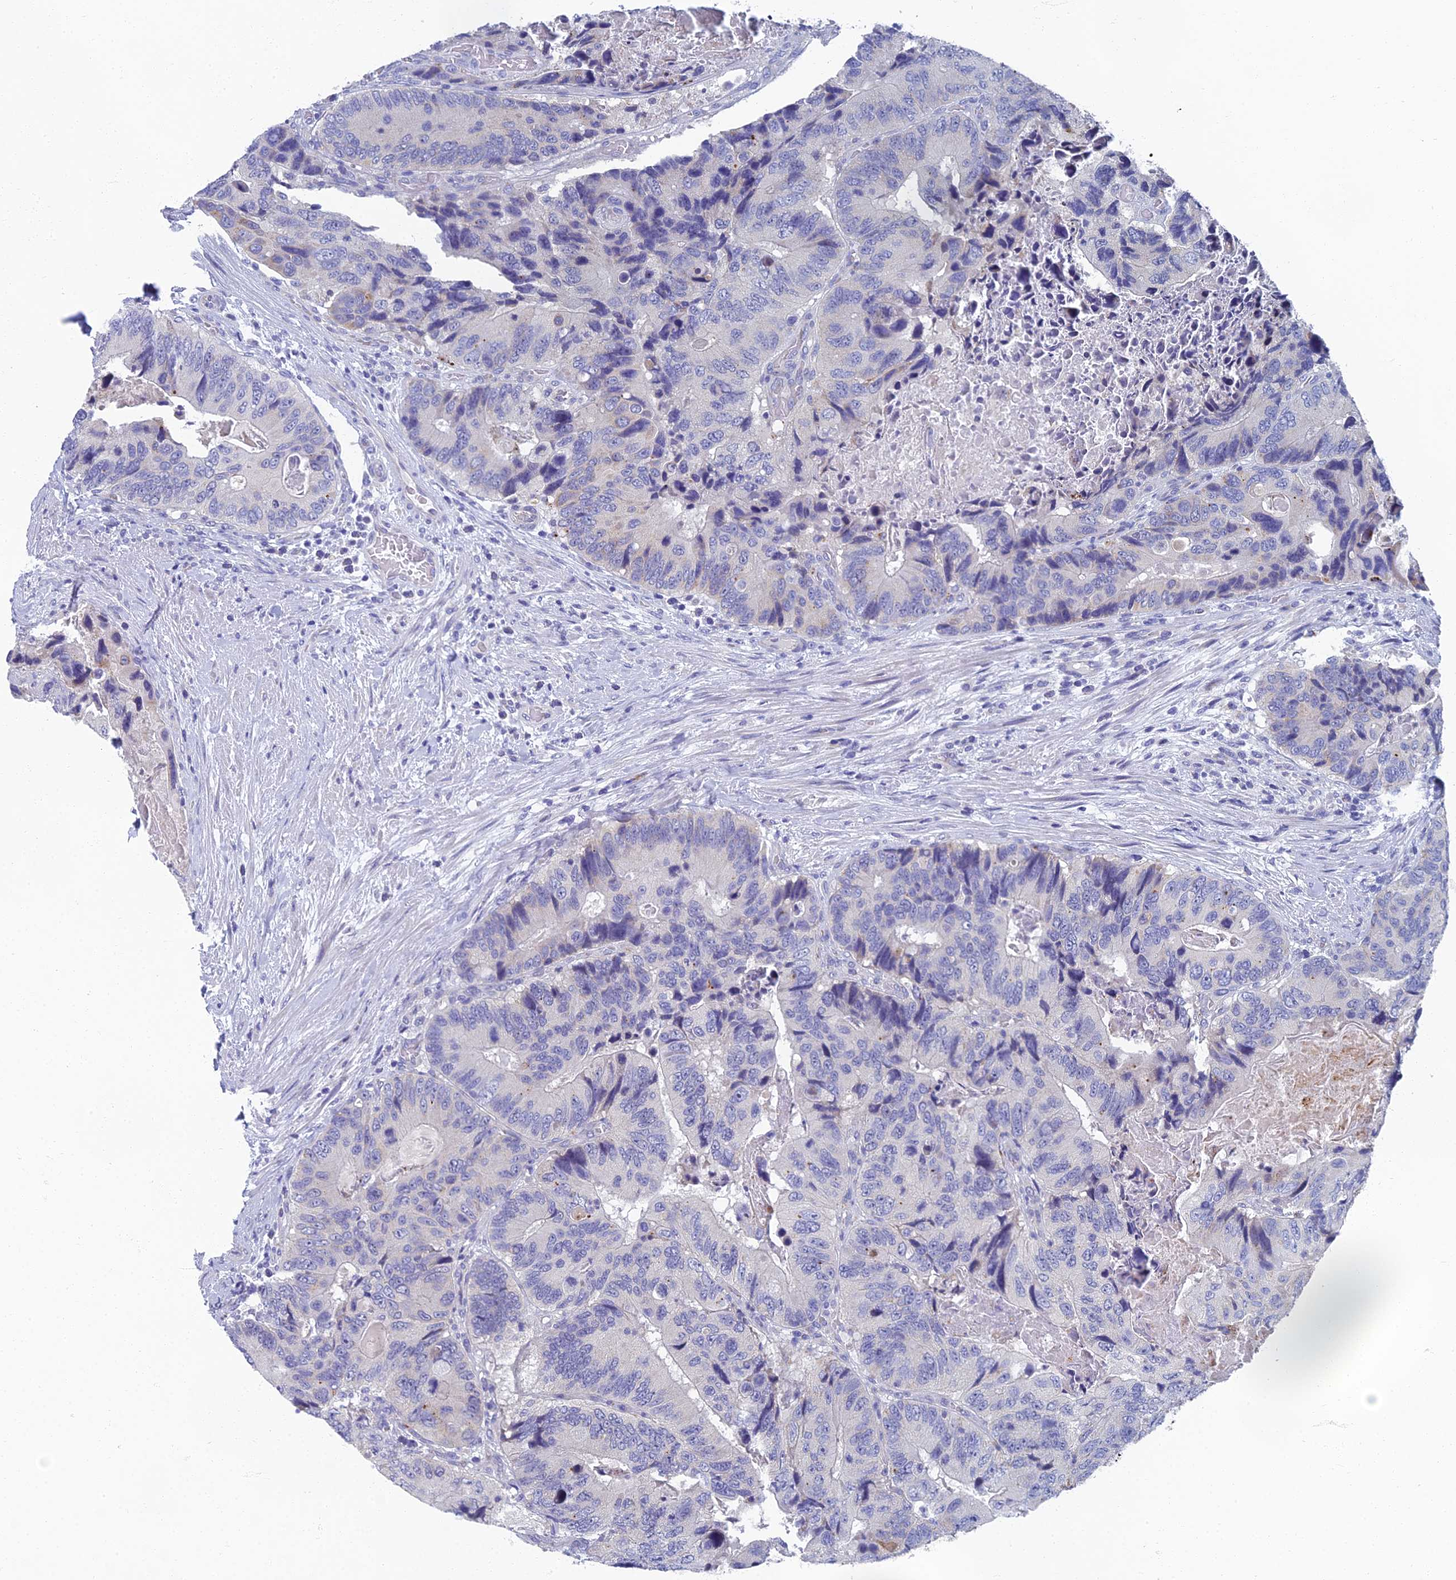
{"staining": {"intensity": "negative", "quantity": "none", "location": "none"}, "tissue": "colorectal cancer", "cell_type": "Tumor cells", "image_type": "cancer", "snomed": [{"axis": "morphology", "description": "Adenocarcinoma, NOS"}, {"axis": "topography", "description": "Colon"}], "caption": "Immunohistochemistry micrograph of colorectal cancer (adenocarcinoma) stained for a protein (brown), which shows no staining in tumor cells.", "gene": "SPIN4", "patient": {"sex": "male", "age": 84}}